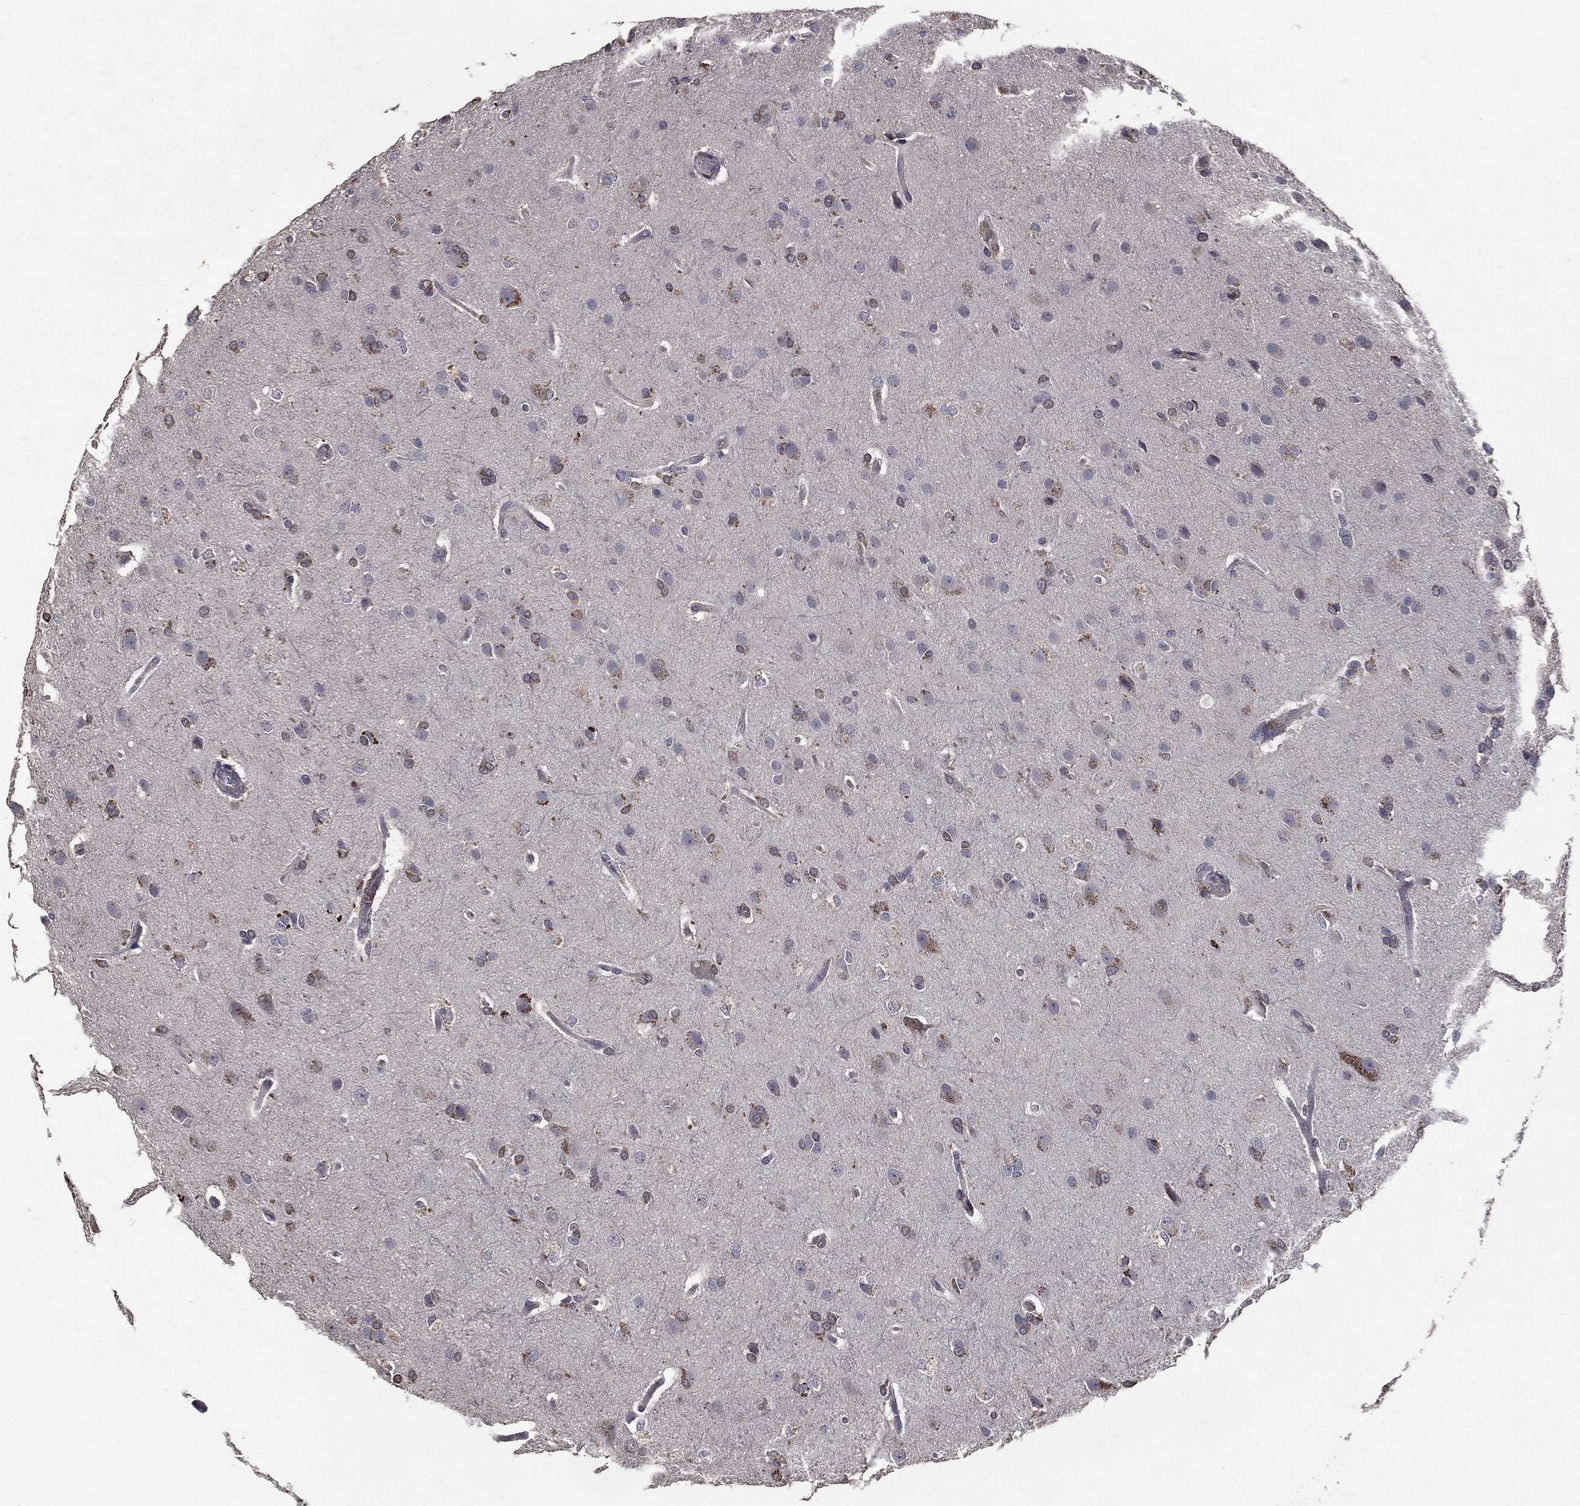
{"staining": {"intensity": "moderate", "quantity": "<25%", "location": "cytoplasmic/membranous"}, "tissue": "glioma", "cell_type": "Tumor cells", "image_type": "cancer", "snomed": [{"axis": "morphology", "description": "Glioma, malignant, High grade"}, {"axis": "topography", "description": "Brain"}], "caption": "The micrograph exhibits immunohistochemical staining of high-grade glioma (malignant). There is moderate cytoplasmic/membranous staining is identified in about <25% of tumor cells.", "gene": "SERPINB2", "patient": {"sex": "male", "age": 68}}